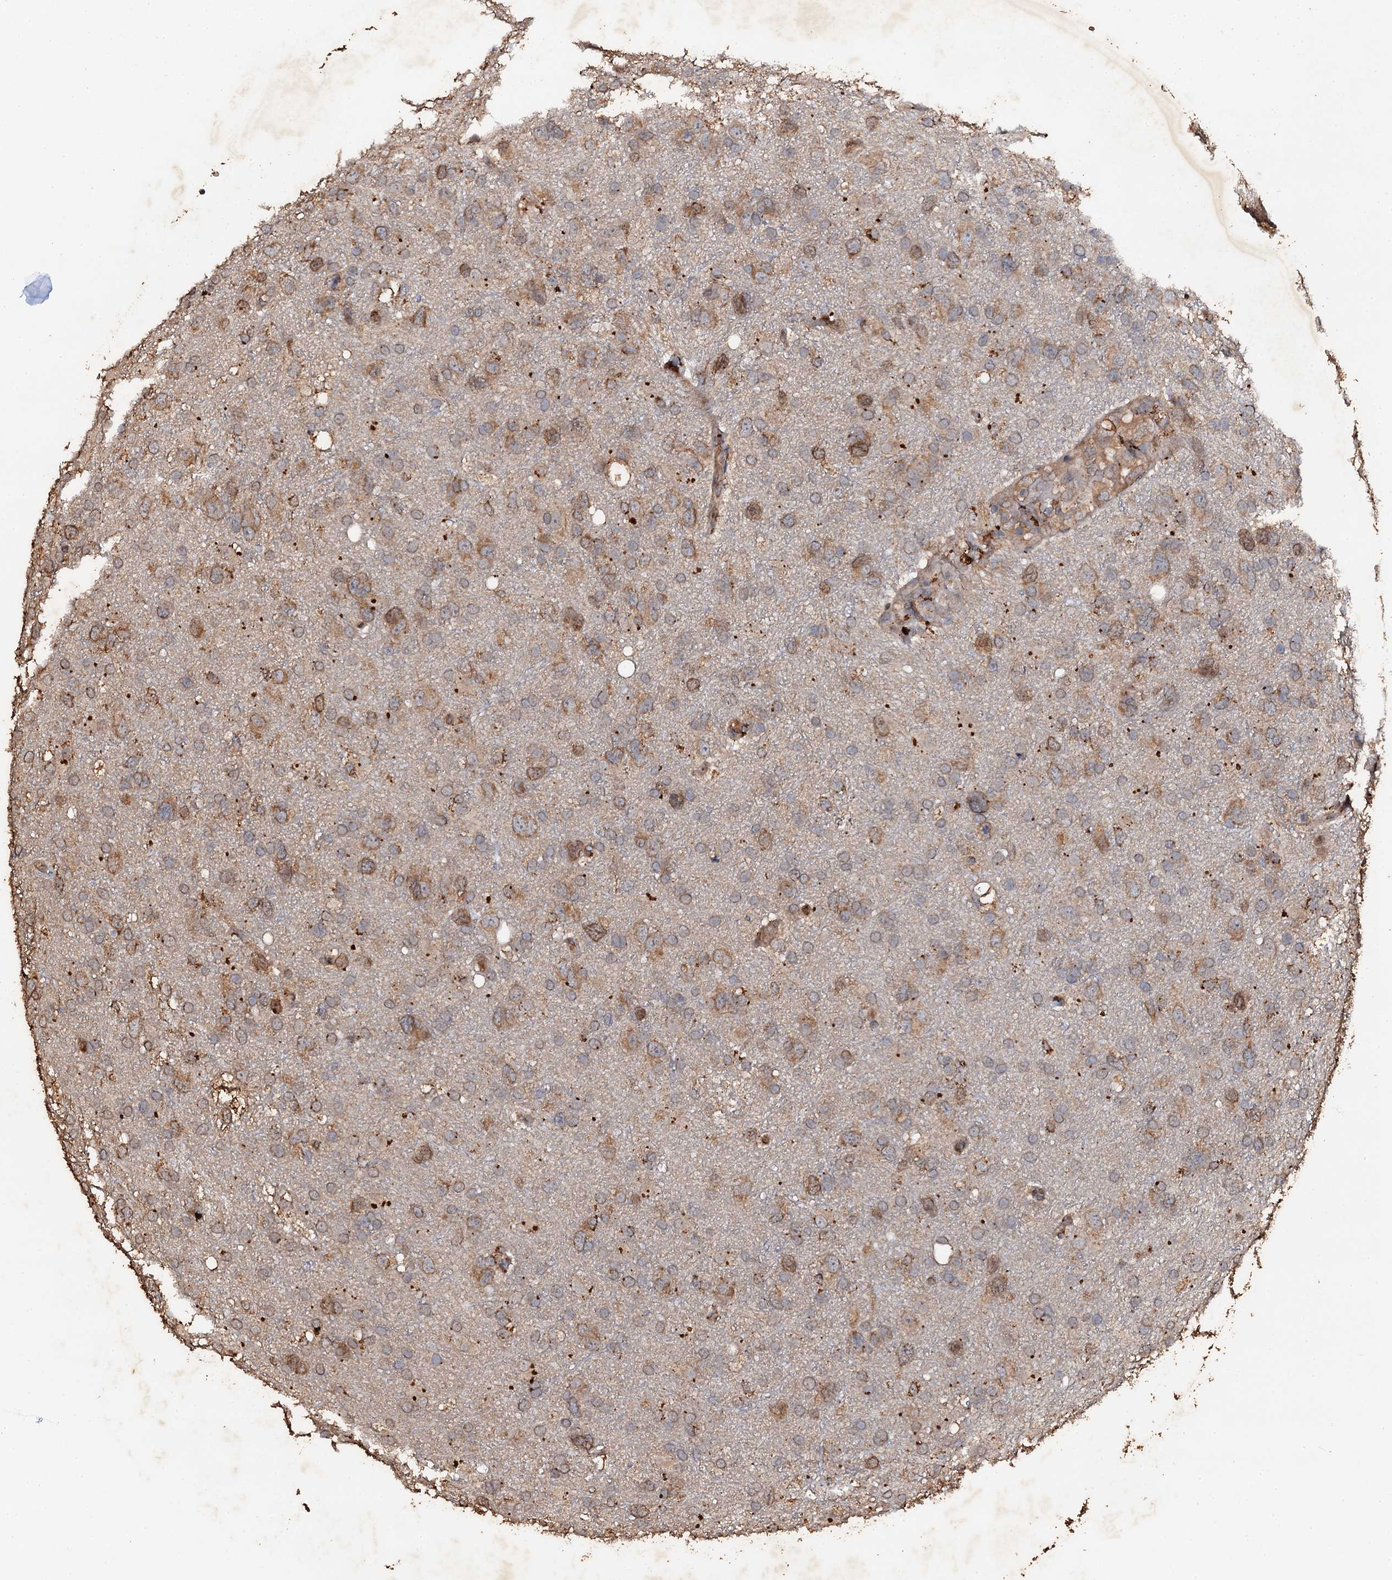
{"staining": {"intensity": "moderate", "quantity": ">75%", "location": "cytoplasmic/membranous"}, "tissue": "glioma", "cell_type": "Tumor cells", "image_type": "cancer", "snomed": [{"axis": "morphology", "description": "Glioma, malignant, High grade"}, {"axis": "topography", "description": "Brain"}], "caption": "Human malignant high-grade glioma stained with a protein marker demonstrates moderate staining in tumor cells.", "gene": "ADAMTS10", "patient": {"sex": "male", "age": 61}}